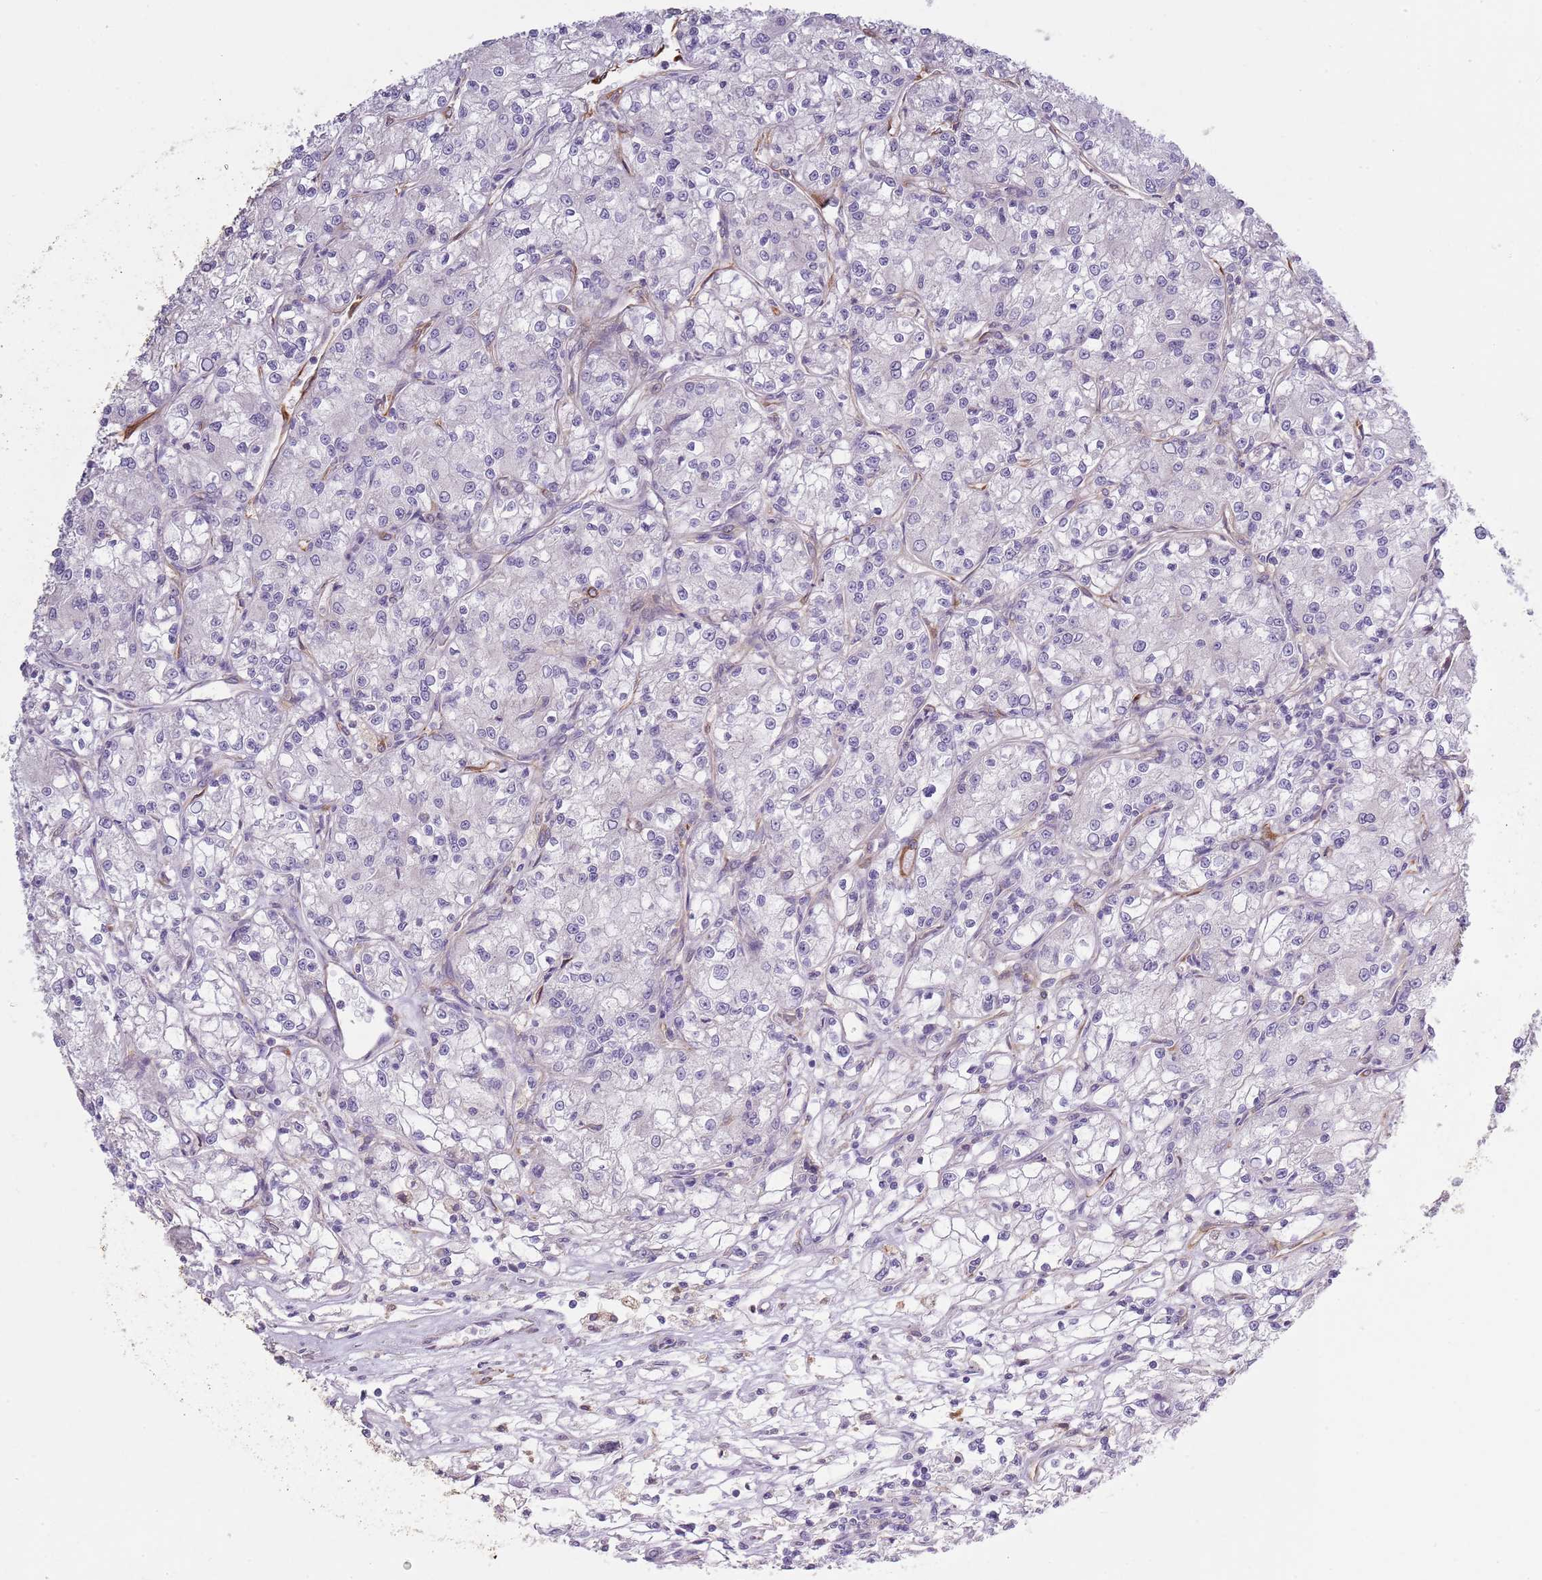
{"staining": {"intensity": "negative", "quantity": "none", "location": "none"}, "tissue": "renal cancer", "cell_type": "Tumor cells", "image_type": "cancer", "snomed": [{"axis": "morphology", "description": "Adenocarcinoma, NOS"}, {"axis": "topography", "description": "Kidney"}], "caption": "DAB (3,3'-diaminobenzidine) immunohistochemical staining of renal cancer (adenocarcinoma) reveals no significant expression in tumor cells.", "gene": "COQ5", "patient": {"sex": "female", "age": 59}}